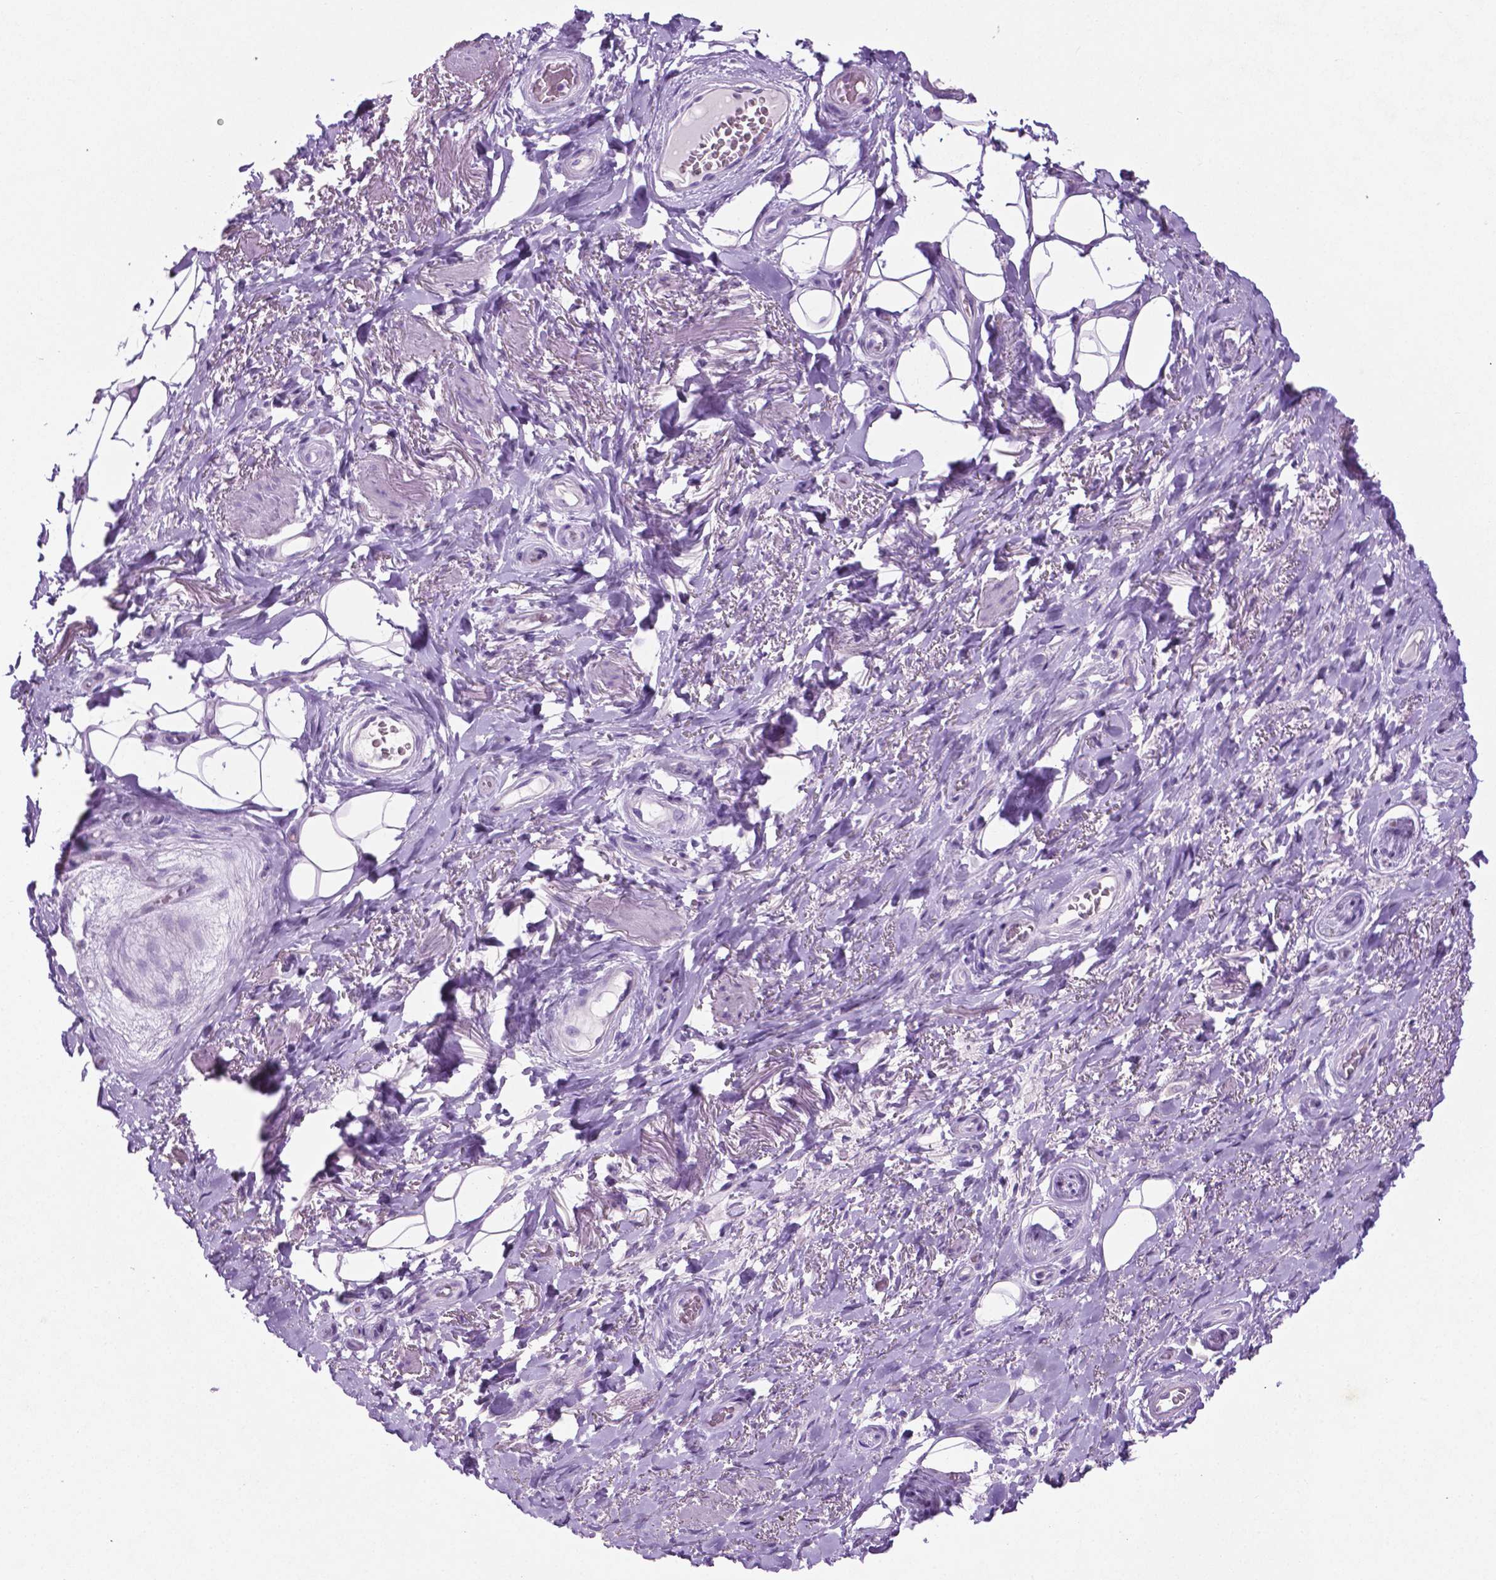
{"staining": {"intensity": "negative", "quantity": "none", "location": "none"}, "tissue": "adipose tissue", "cell_type": "Adipocytes", "image_type": "normal", "snomed": [{"axis": "morphology", "description": "Normal tissue, NOS"}, {"axis": "topography", "description": "Anal"}, {"axis": "topography", "description": "Peripheral nerve tissue"}], "caption": "The image demonstrates no staining of adipocytes in benign adipose tissue. Nuclei are stained in blue.", "gene": "PHGR1", "patient": {"sex": "male", "age": 53}}